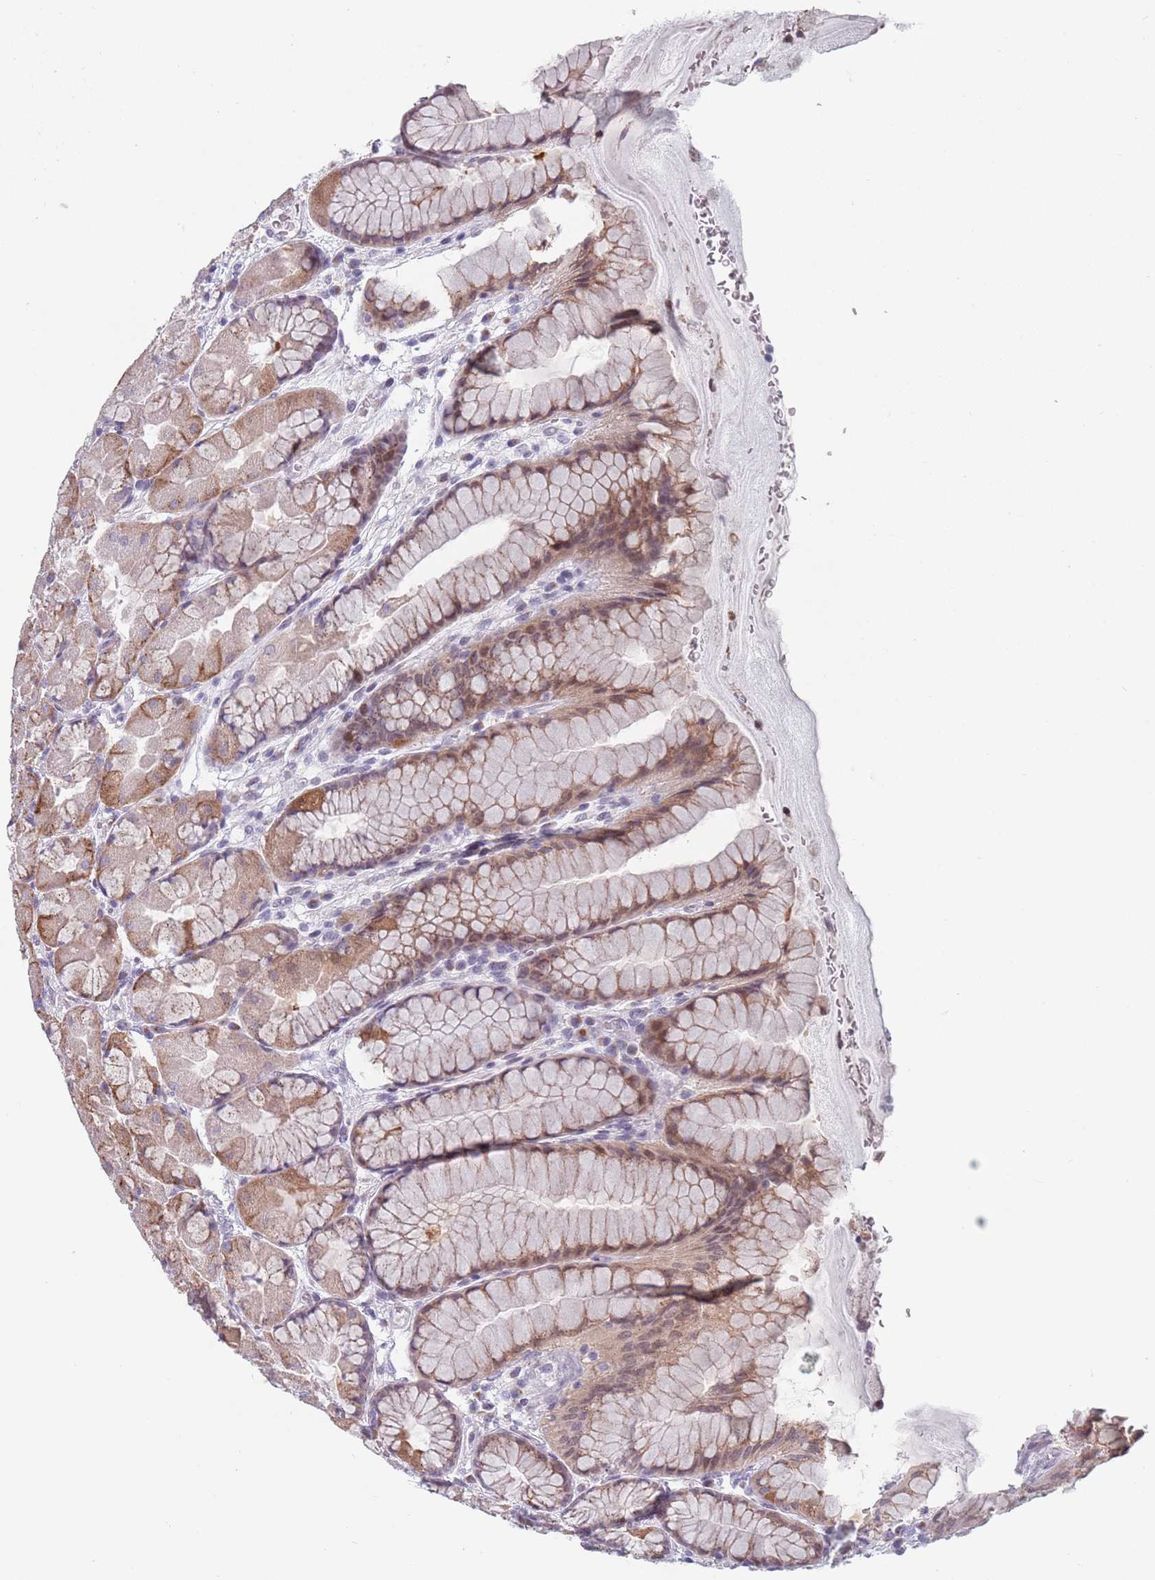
{"staining": {"intensity": "moderate", "quantity": ">75%", "location": "cytoplasmic/membranous,nuclear"}, "tissue": "stomach", "cell_type": "Glandular cells", "image_type": "normal", "snomed": [{"axis": "morphology", "description": "Normal tissue, NOS"}, {"axis": "topography", "description": "Stomach"}], "caption": "The immunohistochemical stain highlights moderate cytoplasmic/membranous,nuclear positivity in glandular cells of unremarkable stomach.", "gene": "ZKSCAN2", "patient": {"sex": "male", "age": 57}}